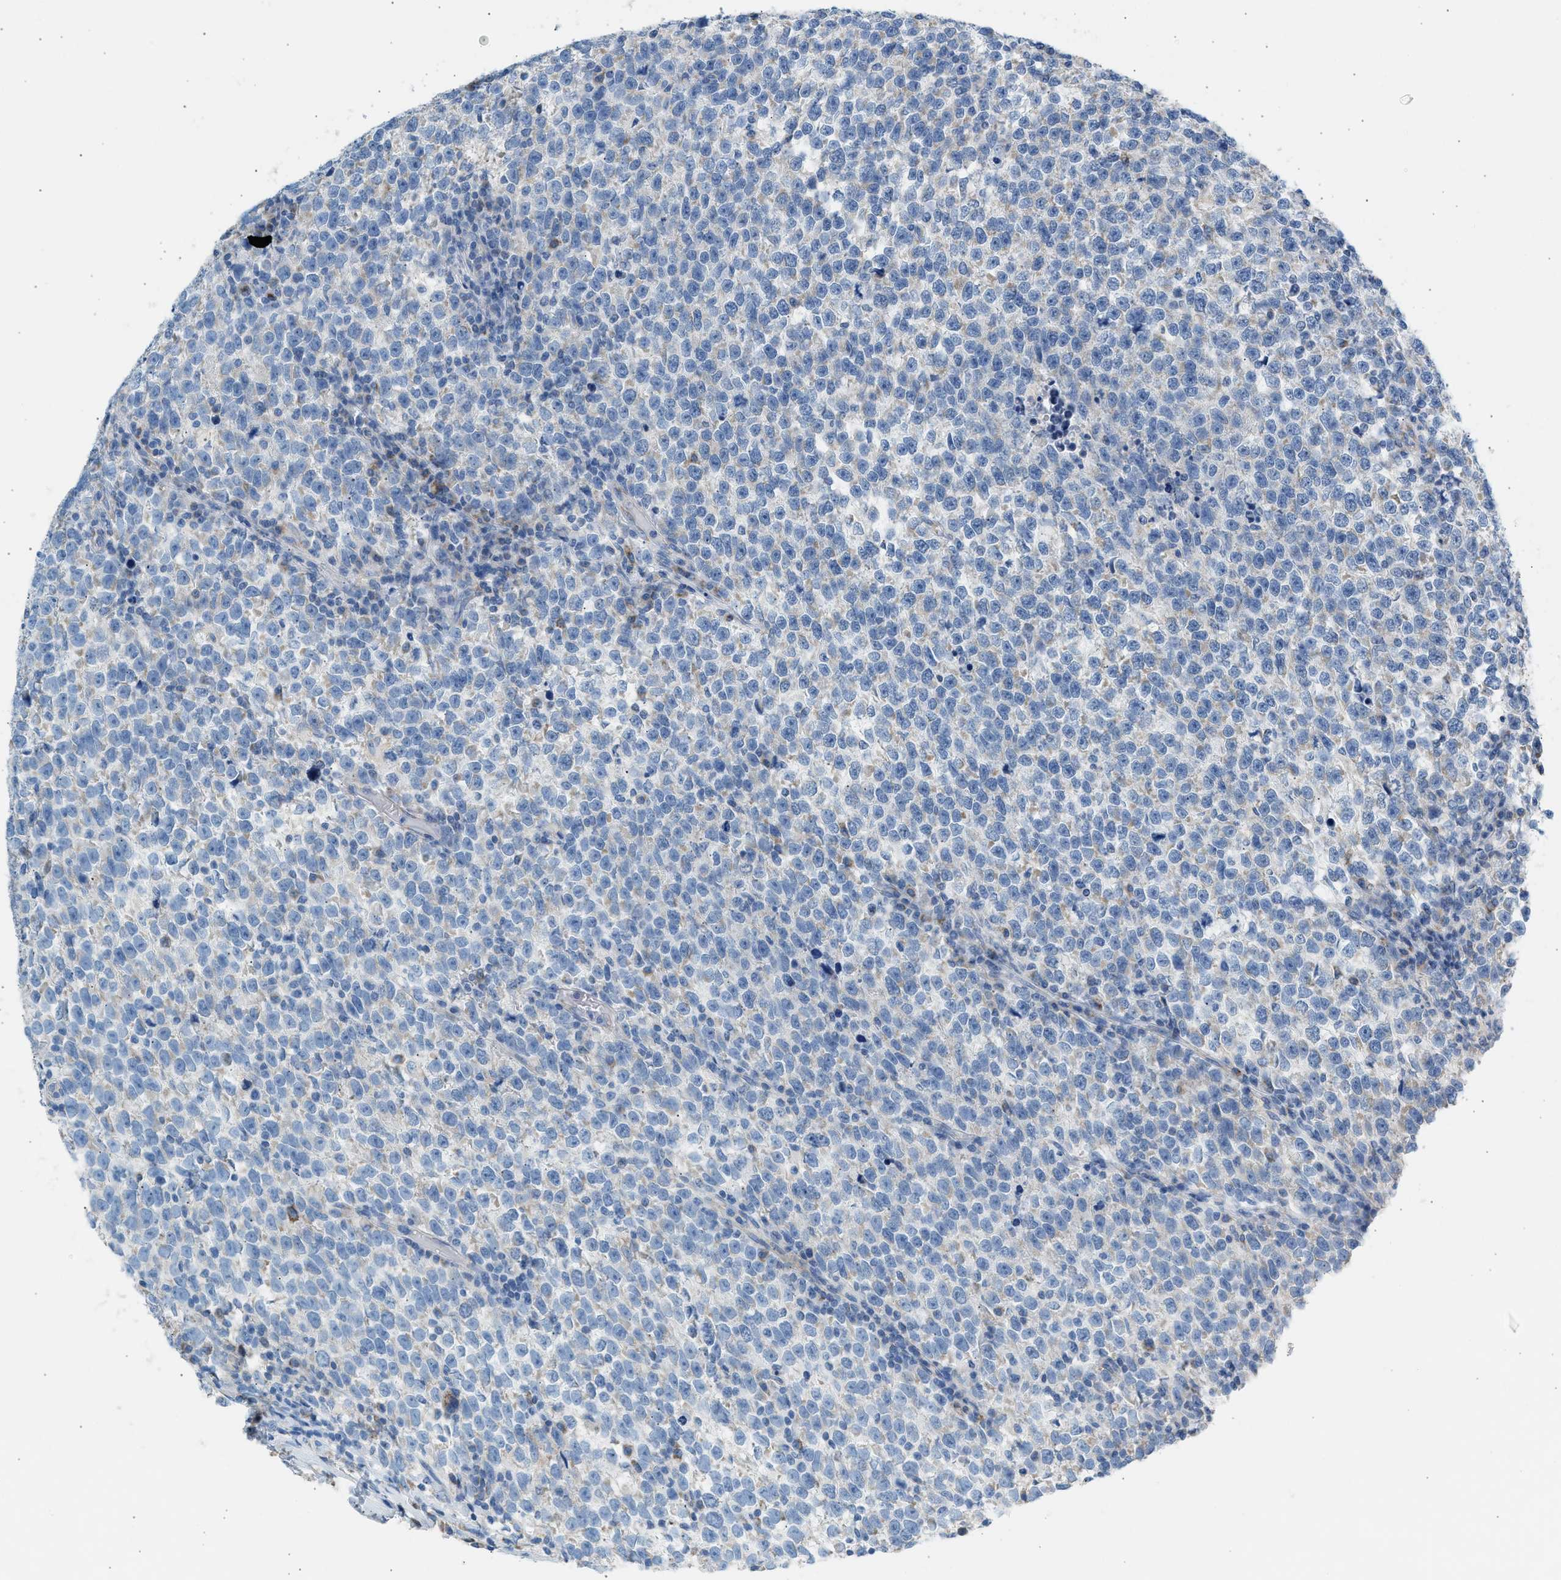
{"staining": {"intensity": "weak", "quantity": "<25%", "location": "cytoplasmic/membranous"}, "tissue": "testis cancer", "cell_type": "Tumor cells", "image_type": "cancer", "snomed": [{"axis": "morphology", "description": "Normal tissue, NOS"}, {"axis": "morphology", "description": "Seminoma, NOS"}, {"axis": "topography", "description": "Testis"}], "caption": "Immunohistochemical staining of human seminoma (testis) displays no significant expression in tumor cells.", "gene": "NDUFS8", "patient": {"sex": "male", "age": 43}}